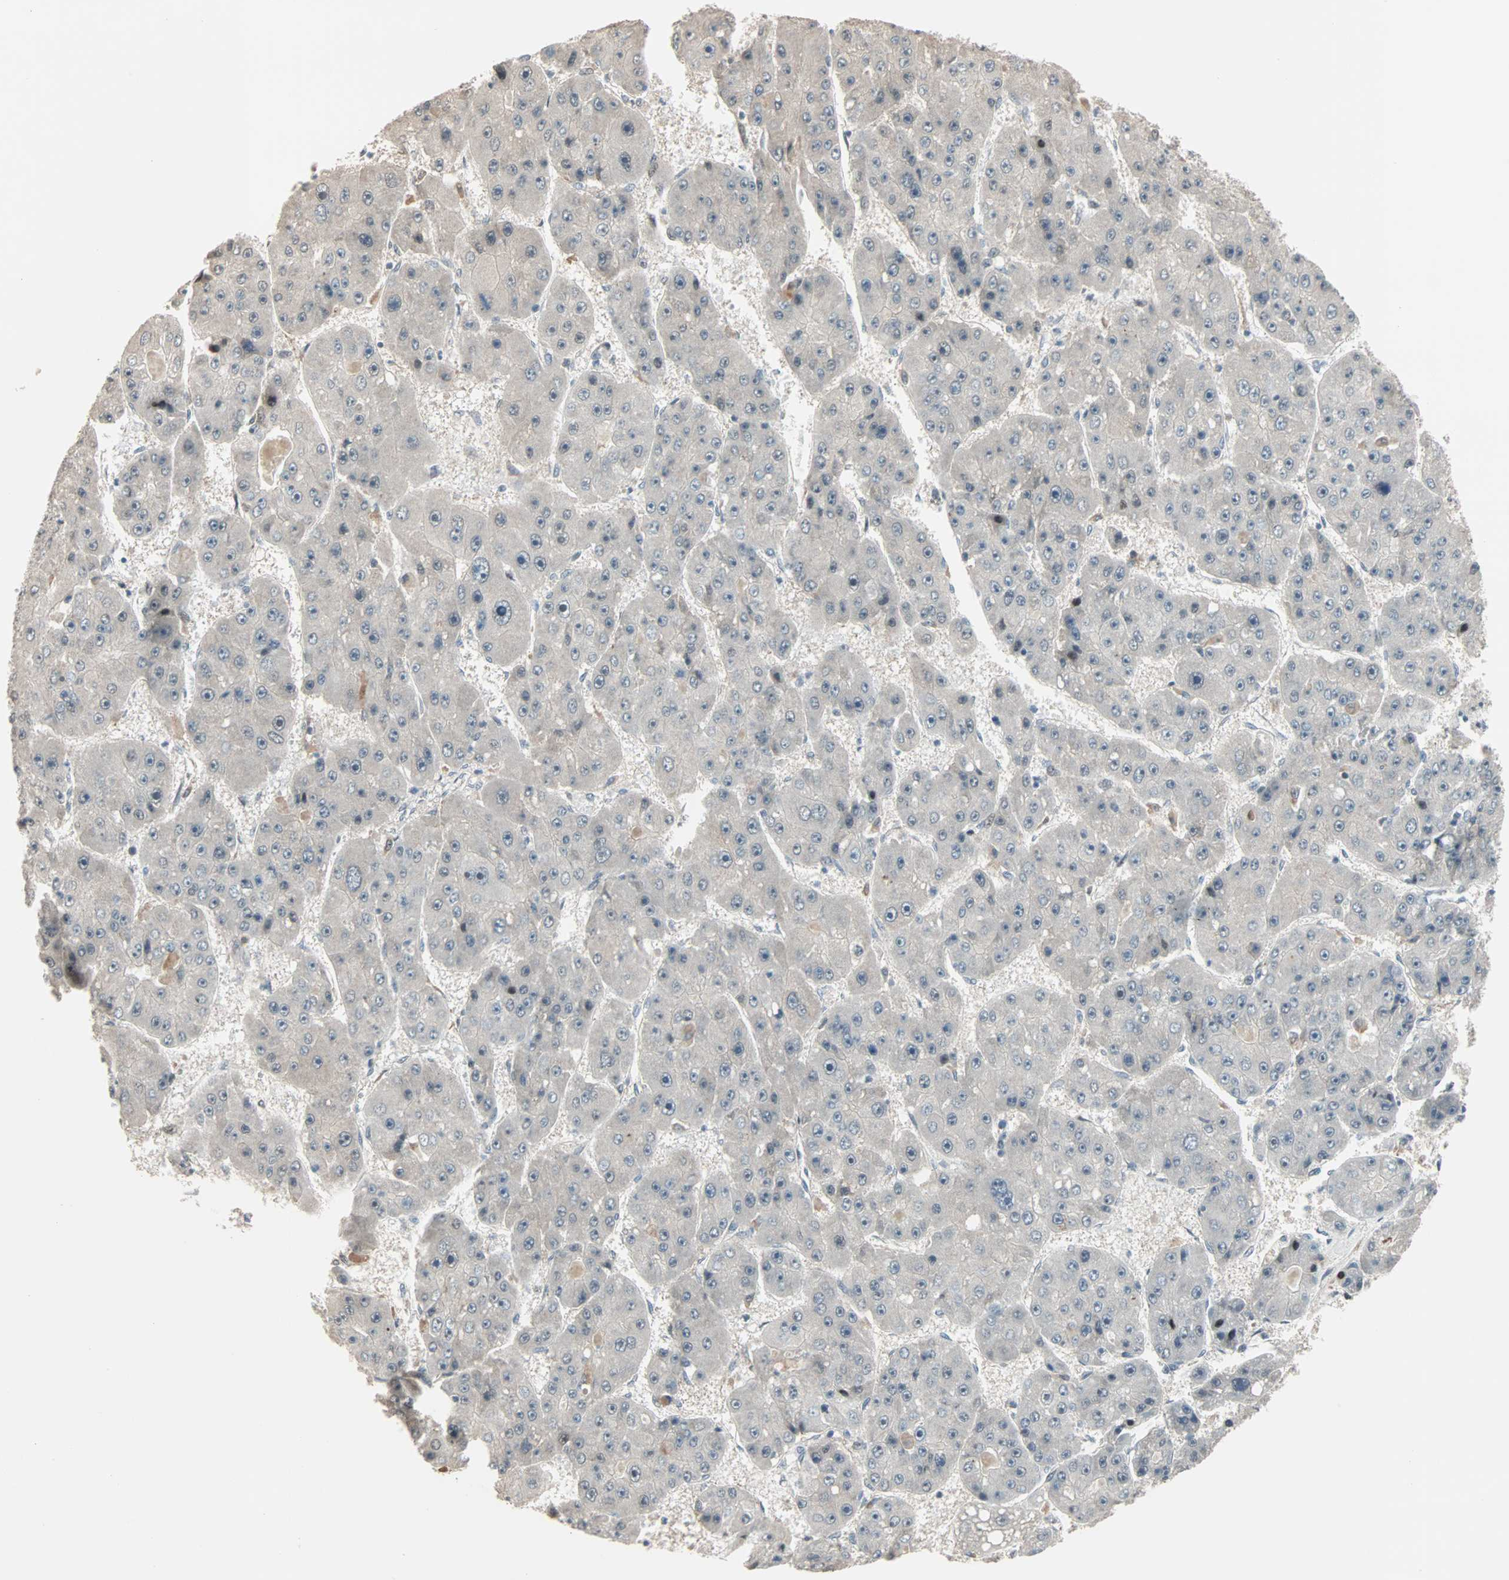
{"staining": {"intensity": "moderate", "quantity": ">75%", "location": "cytoplasmic/membranous,nuclear"}, "tissue": "liver cancer", "cell_type": "Tumor cells", "image_type": "cancer", "snomed": [{"axis": "morphology", "description": "Carcinoma, Hepatocellular, NOS"}, {"axis": "topography", "description": "Liver"}], "caption": "Immunohistochemistry (IHC) (DAB (3,3'-diaminobenzidine)) staining of human liver hepatocellular carcinoma displays moderate cytoplasmic/membranous and nuclear protein expression in about >75% of tumor cells.", "gene": "KDM4A", "patient": {"sex": "female", "age": 61}}